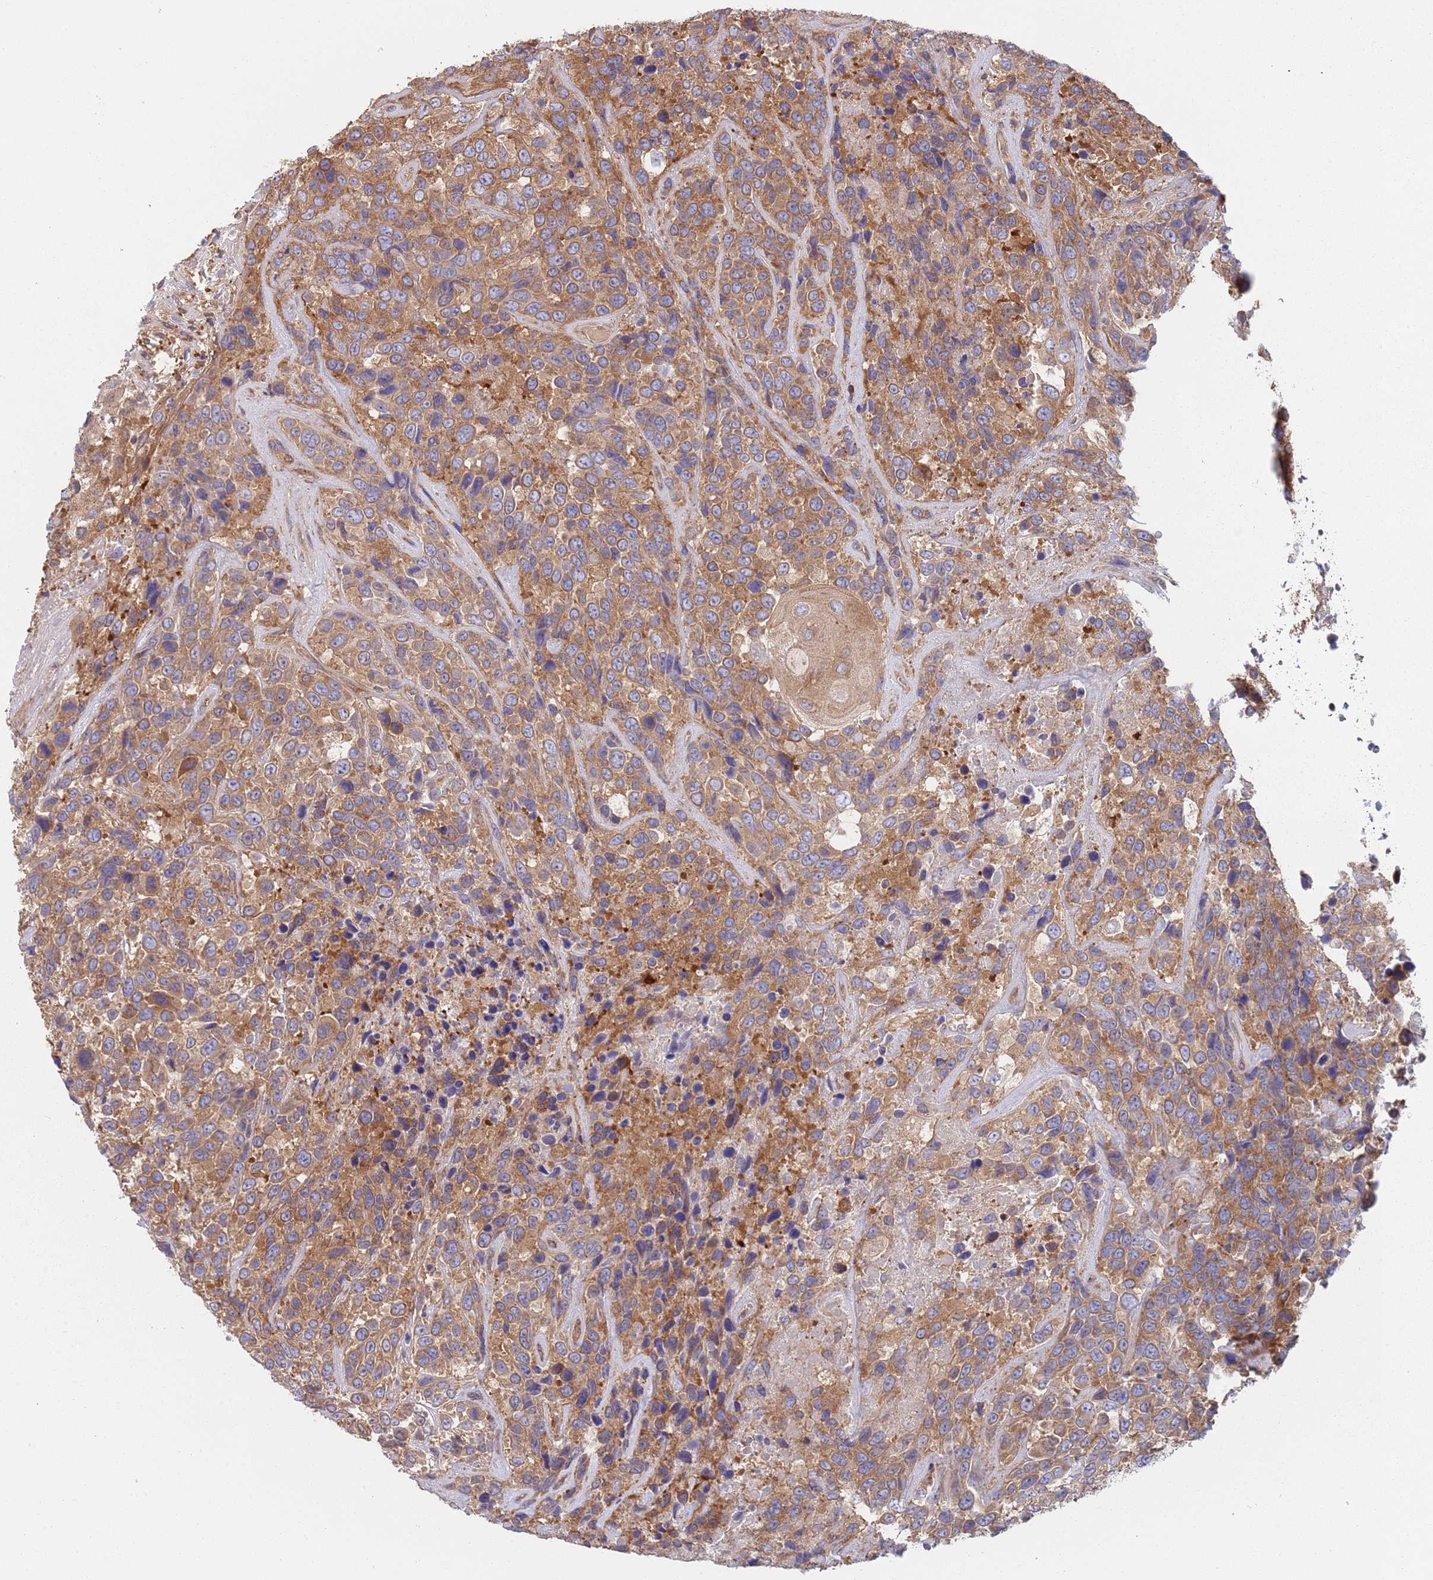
{"staining": {"intensity": "moderate", "quantity": ">75%", "location": "cytoplasmic/membranous"}, "tissue": "urothelial cancer", "cell_type": "Tumor cells", "image_type": "cancer", "snomed": [{"axis": "morphology", "description": "Urothelial carcinoma, High grade"}, {"axis": "topography", "description": "Urinary bladder"}], "caption": "Moderate cytoplasmic/membranous staining is appreciated in about >75% of tumor cells in urothelial carcinoma (high-grade).", "gene": "GDI2", "patient": {"sex": "female", "age": 70}}